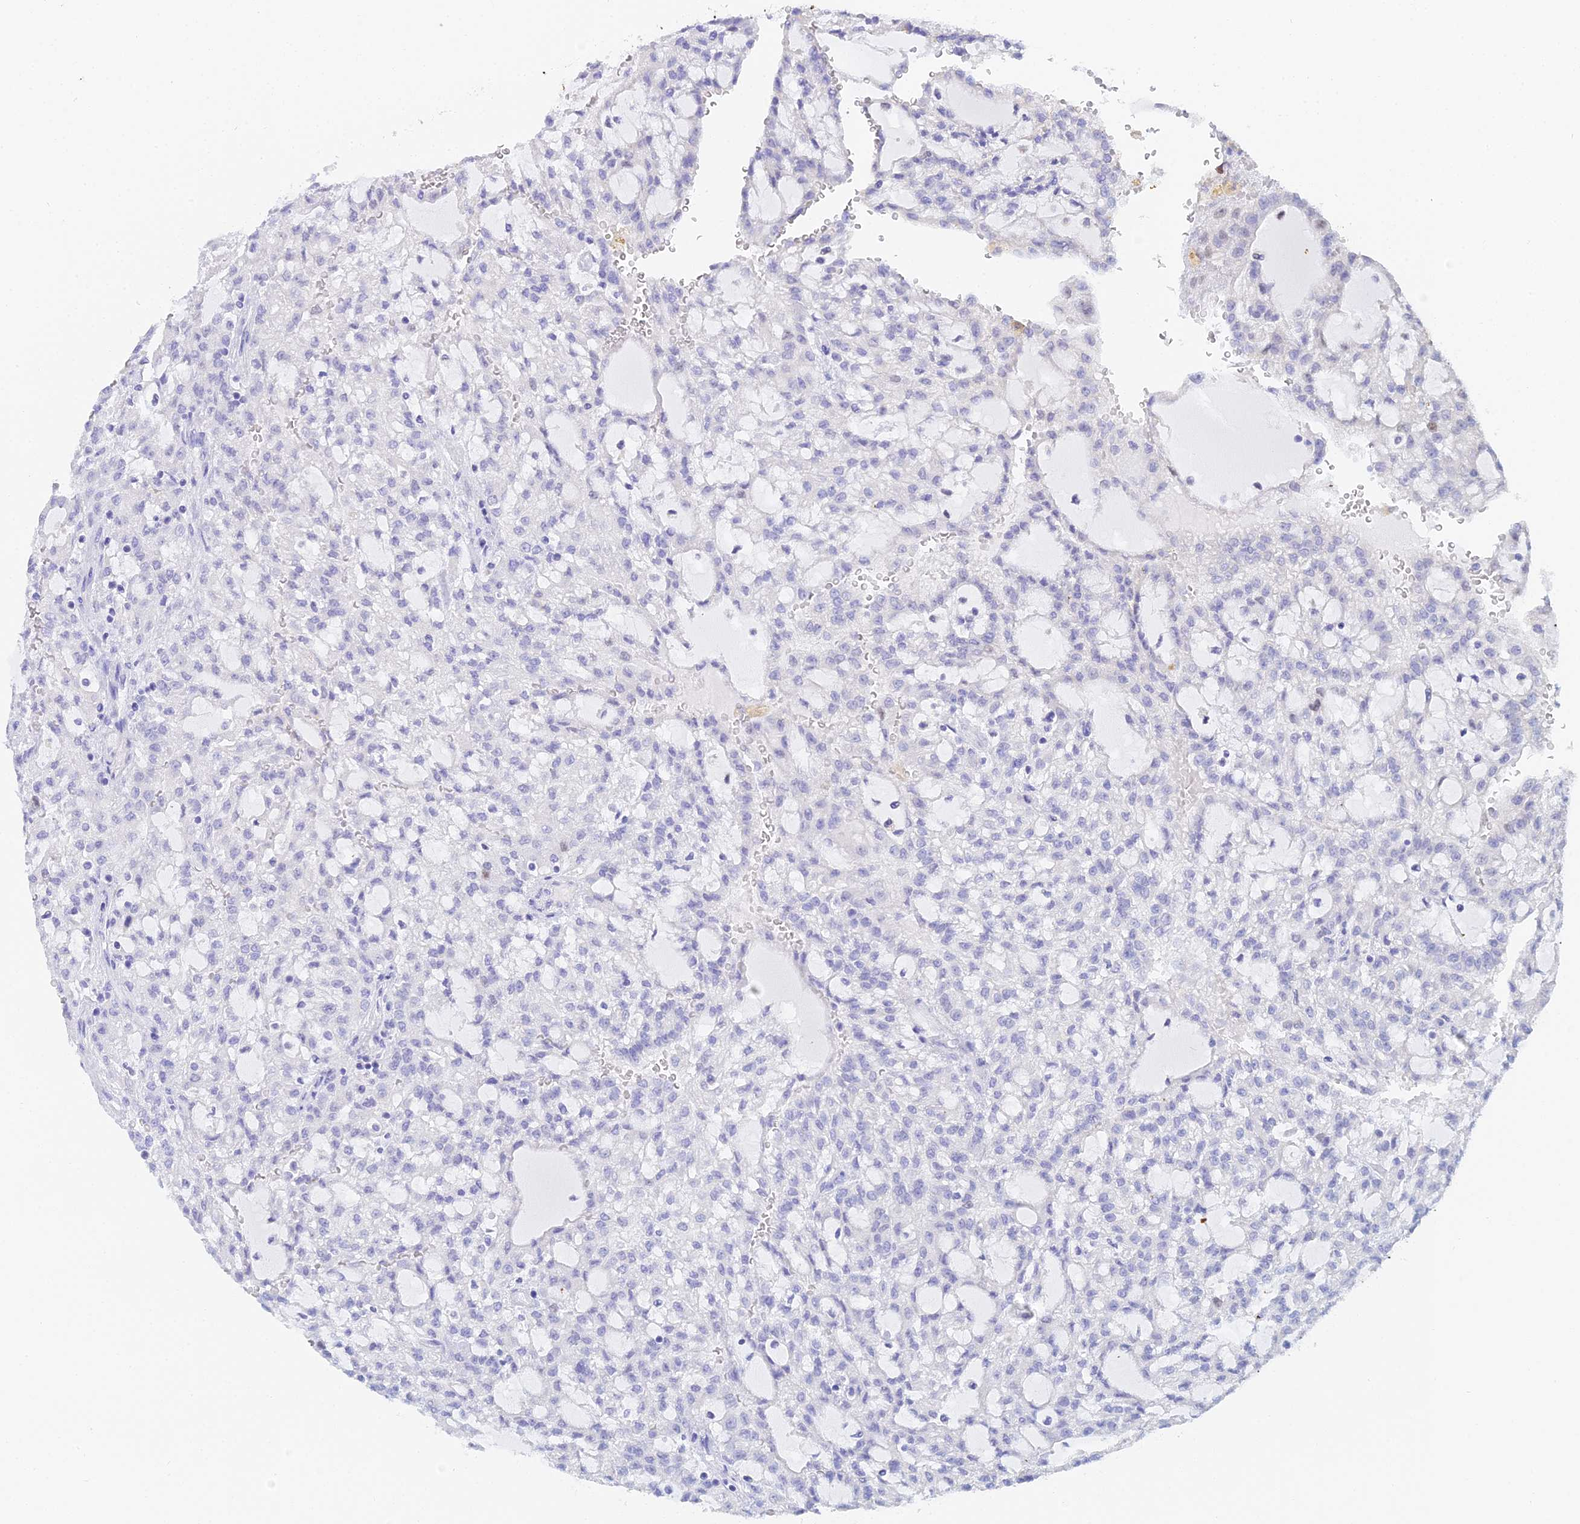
{"staining": {"intensity": "negative", "quantity": "none", "location": "none"}, "tissue": "renal cancer", "cell_type": "Tumor cells", "image_type": "cancer", "snomed": [{"axis": "morphology", "description": "Adenocarcinoma, NOS"}, {"axis": "topography", "description": "Kidney"}], "caption": "Human adenocarcinoma (renal) stained for a protein using immunohistochemistry reveals no expression in tumor cells.", "gene": "MCM2", "patient": {"sex": "male", "age": 63}}